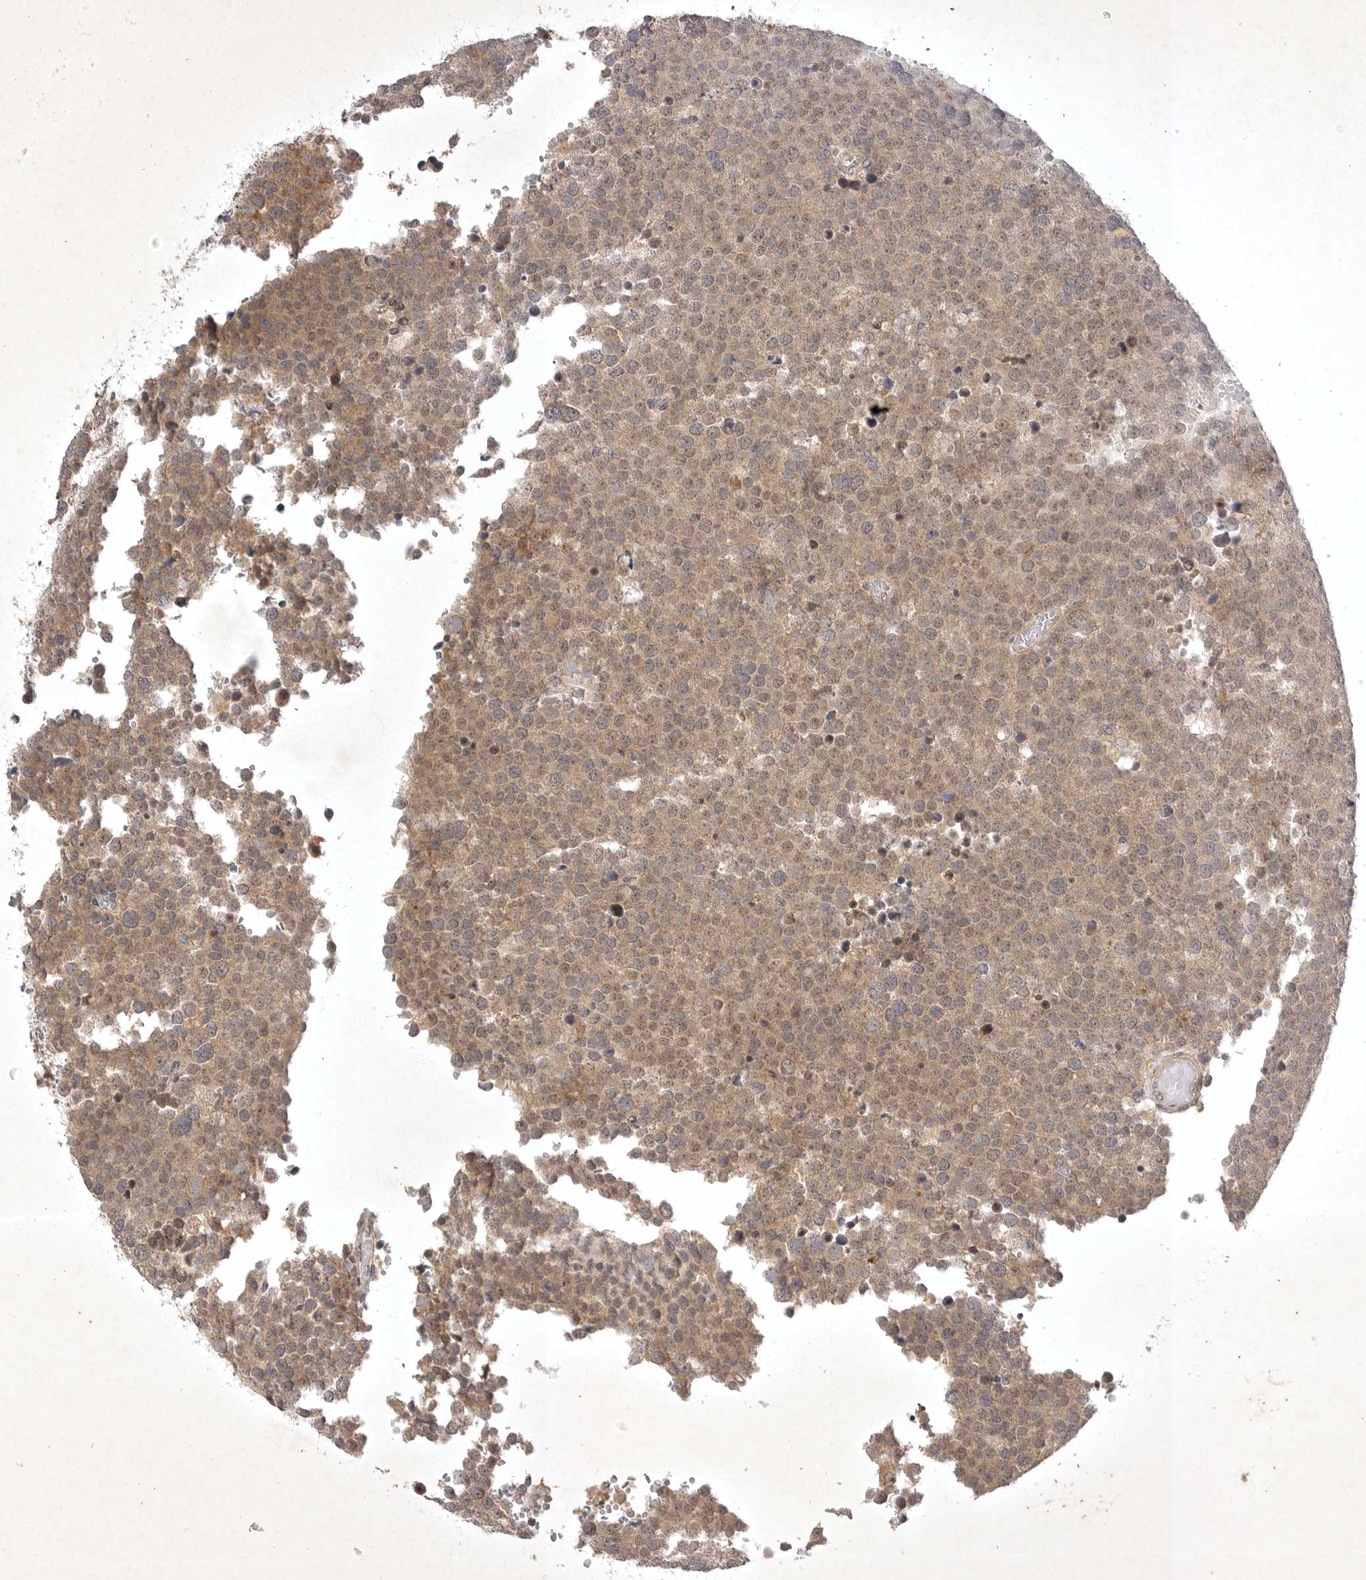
{"staining": {"intensity": "moderate", "quantity": ">75%", "location": "cytoplasmic/membranous"}, "tissue": "testis cancer", "cell_type": "Tumor cells", "image_type": "cancer", "snomed": [{"axis": "morphology", "description": "Seminoma, NOS"}, {"axis": "topography", "description": "Testis"}], "caption": "Immunohistochemical staining of human testis cancer (seminoma) shows medium levels of moderate cytoplasmic/membranous protein expression in approximately >75% of tumor cells.", "gene": "PTPDC1", "patient": {"sex": "male", "age": 71}}